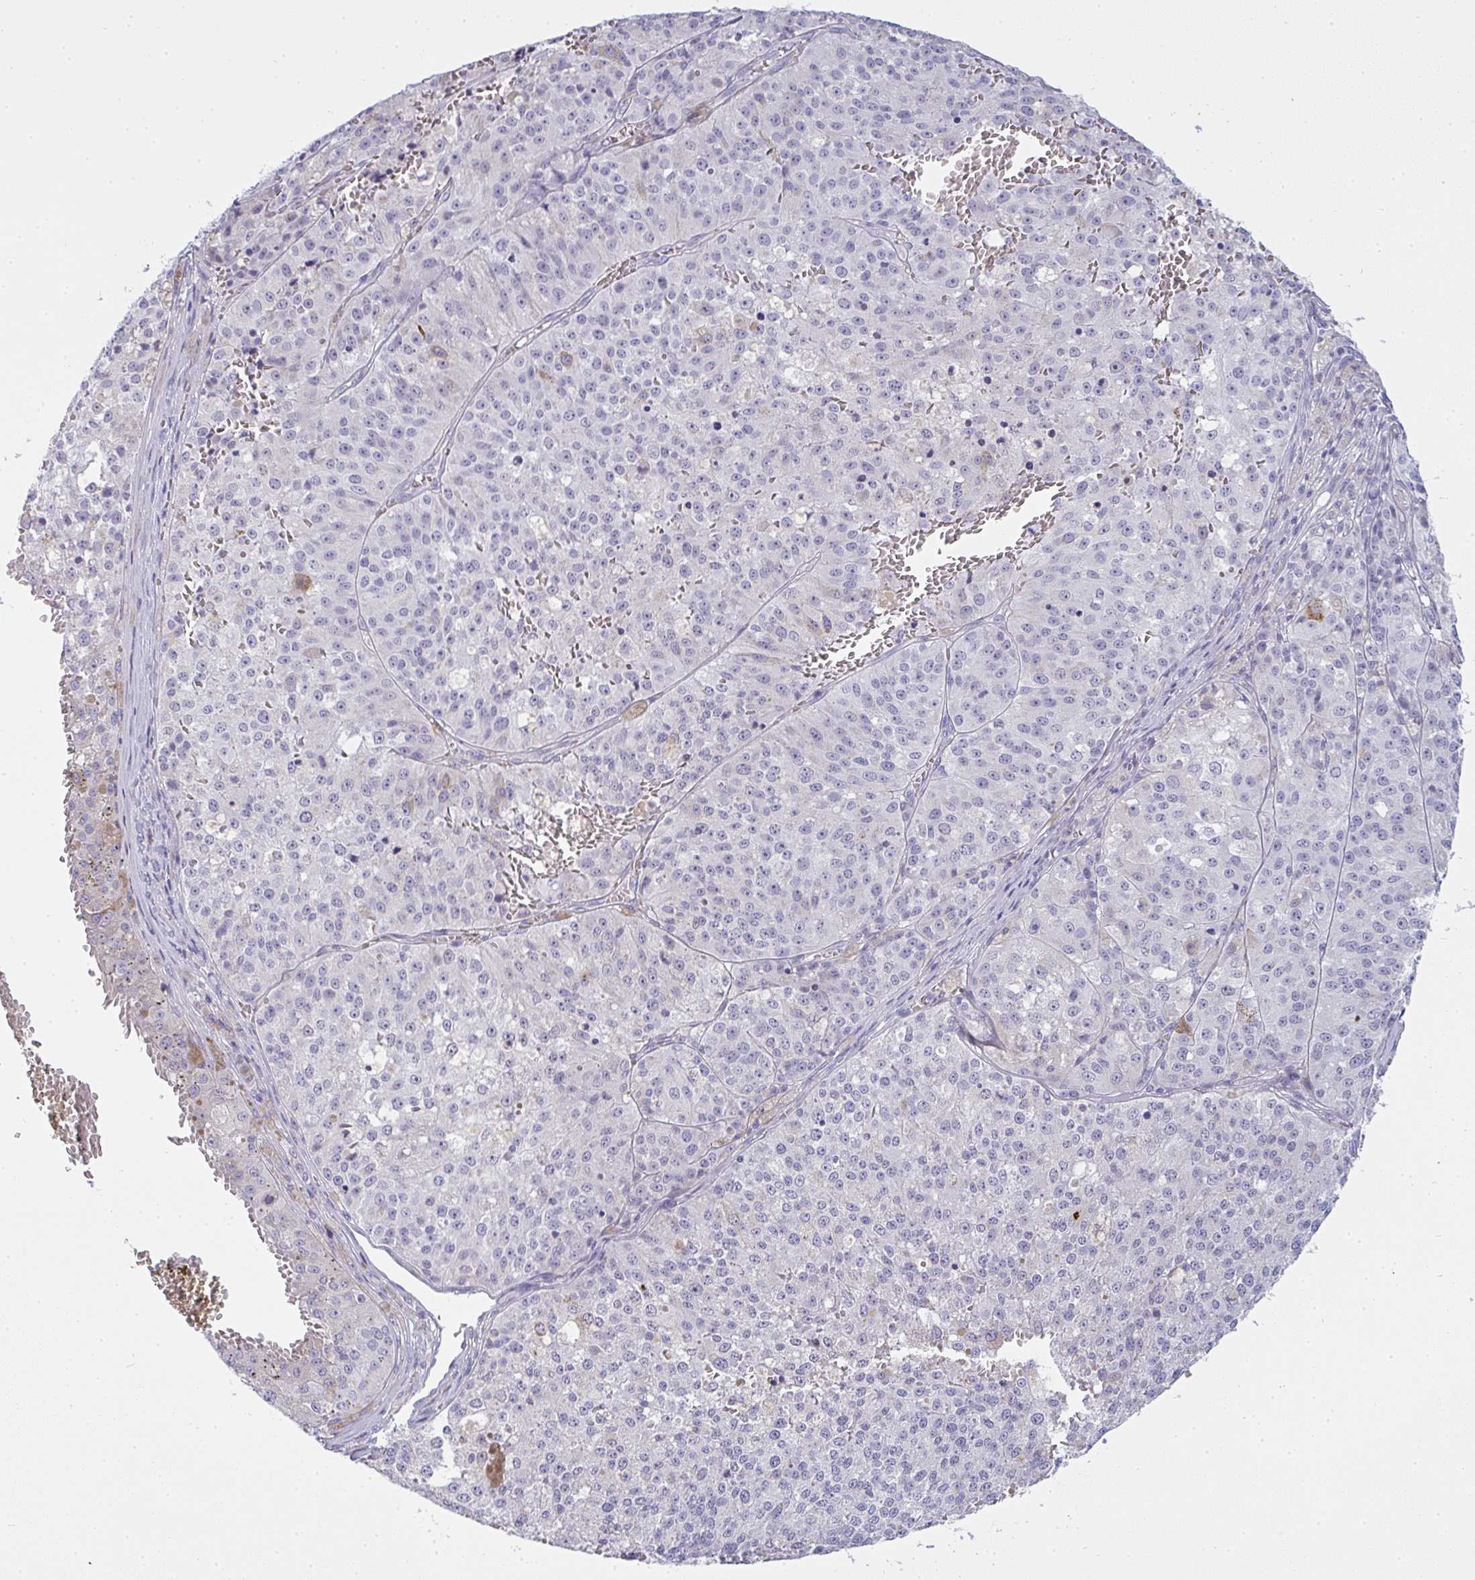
{"staining": {"intensity": "negative", "quantity": "none", "location": "none"}, "tissue": "melanoma", "cell_type": "Tumor cells", "image_type": "cancer", "snomed": [{"axis": "morphology", "description": "Malignant melanoma, Metastatic site"}, {"axis": "topography", "description": "Lymph node"}], "caption": "The image demonstrates no significant positivity in tumor cells of malignant melanoma (metastatic site).", "gene": "GSDMB", "patient": {"sex": "female", "age": 64}}